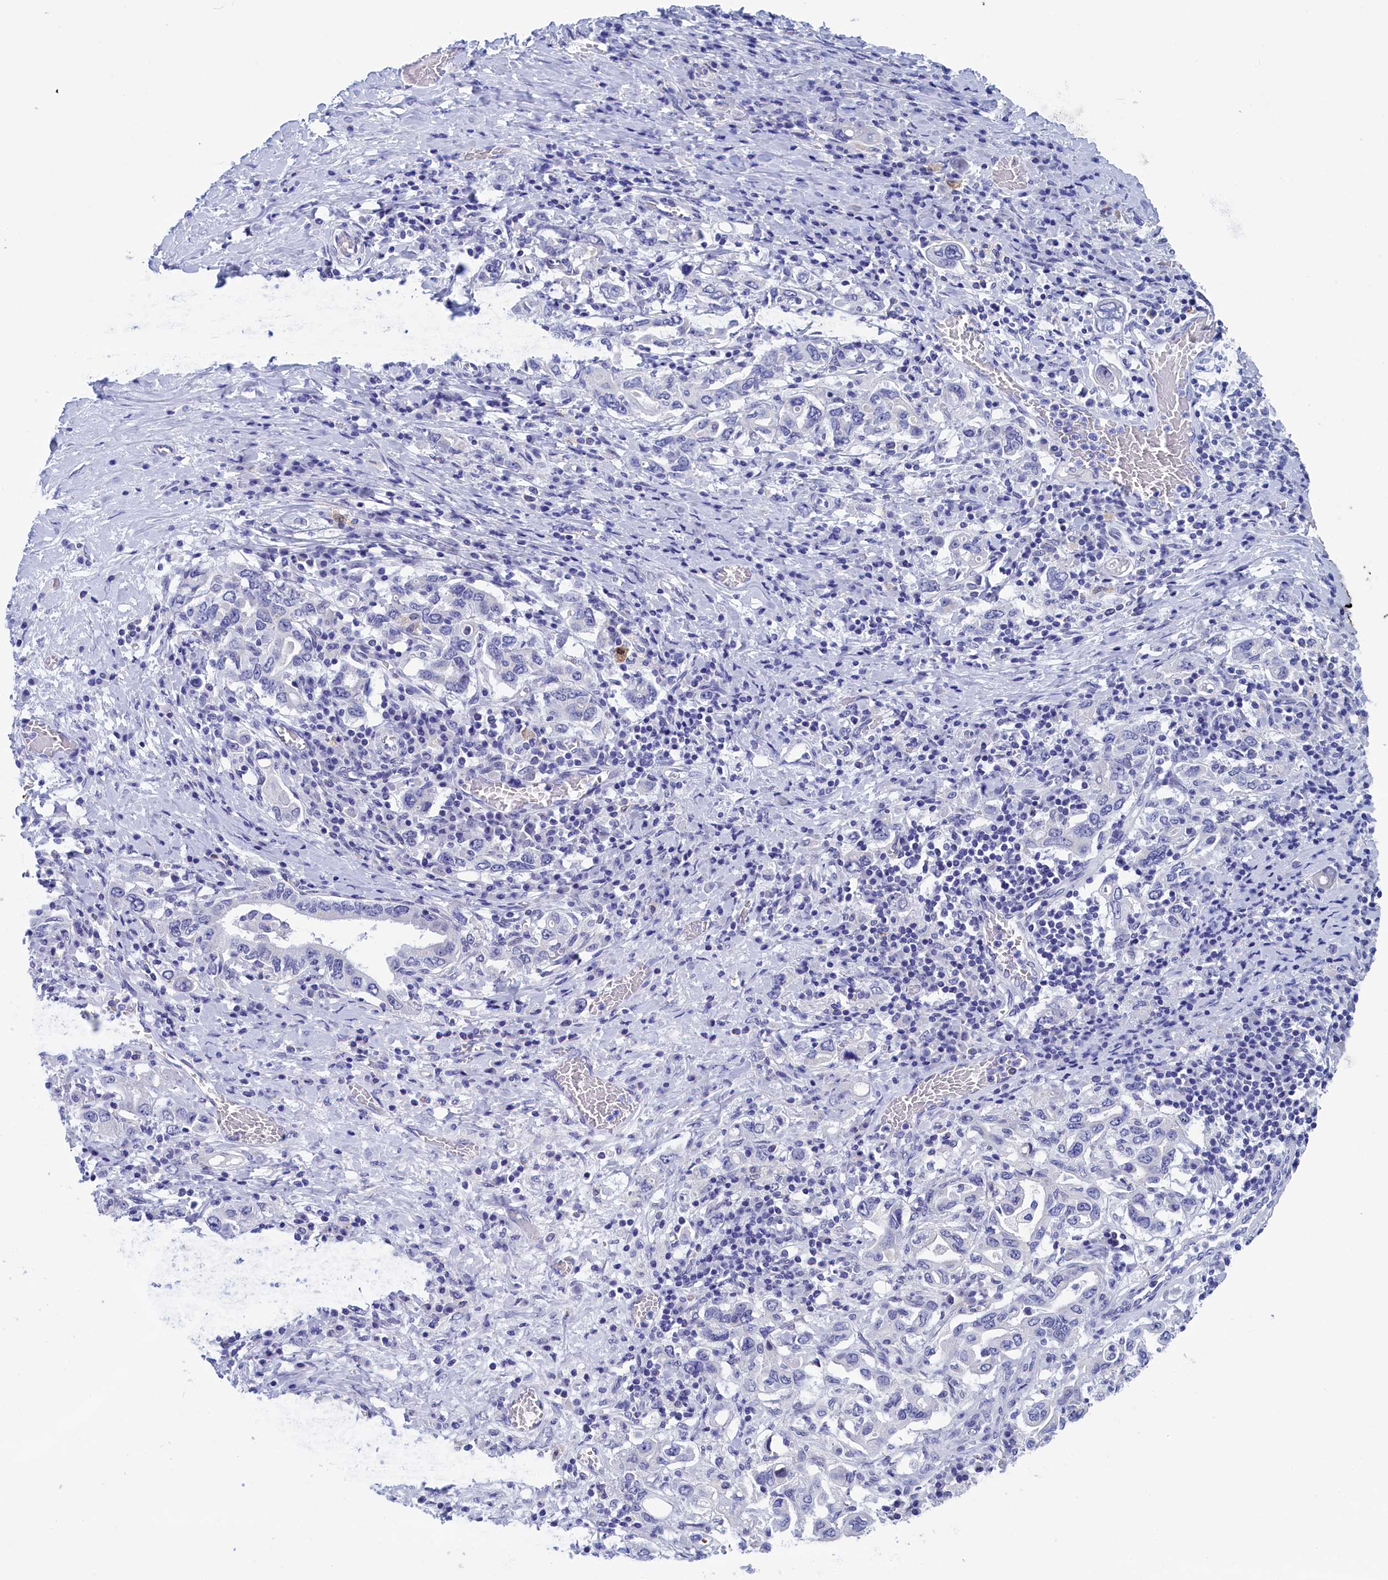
{"staining": {"intensity": "negative", "quantity": "none", "location": "none"}, "tissue": "stomach cancer", "cell_type": "Tumor cells", "image_type": "cancer", "snomed": [{"axis": "morphology", "description": "Adenocarcinoma, NOS"}, {"axis": "topography", "description": "Stomach, upper"}, {"axis": "topography", "description": "Stomach"}], "caption": "The histopathology image exhibits no significant staining in tumor cells of stomach adenocarcinoma.", "gene": "WDR83", "patient": {"sex": "male", "age": 62}}